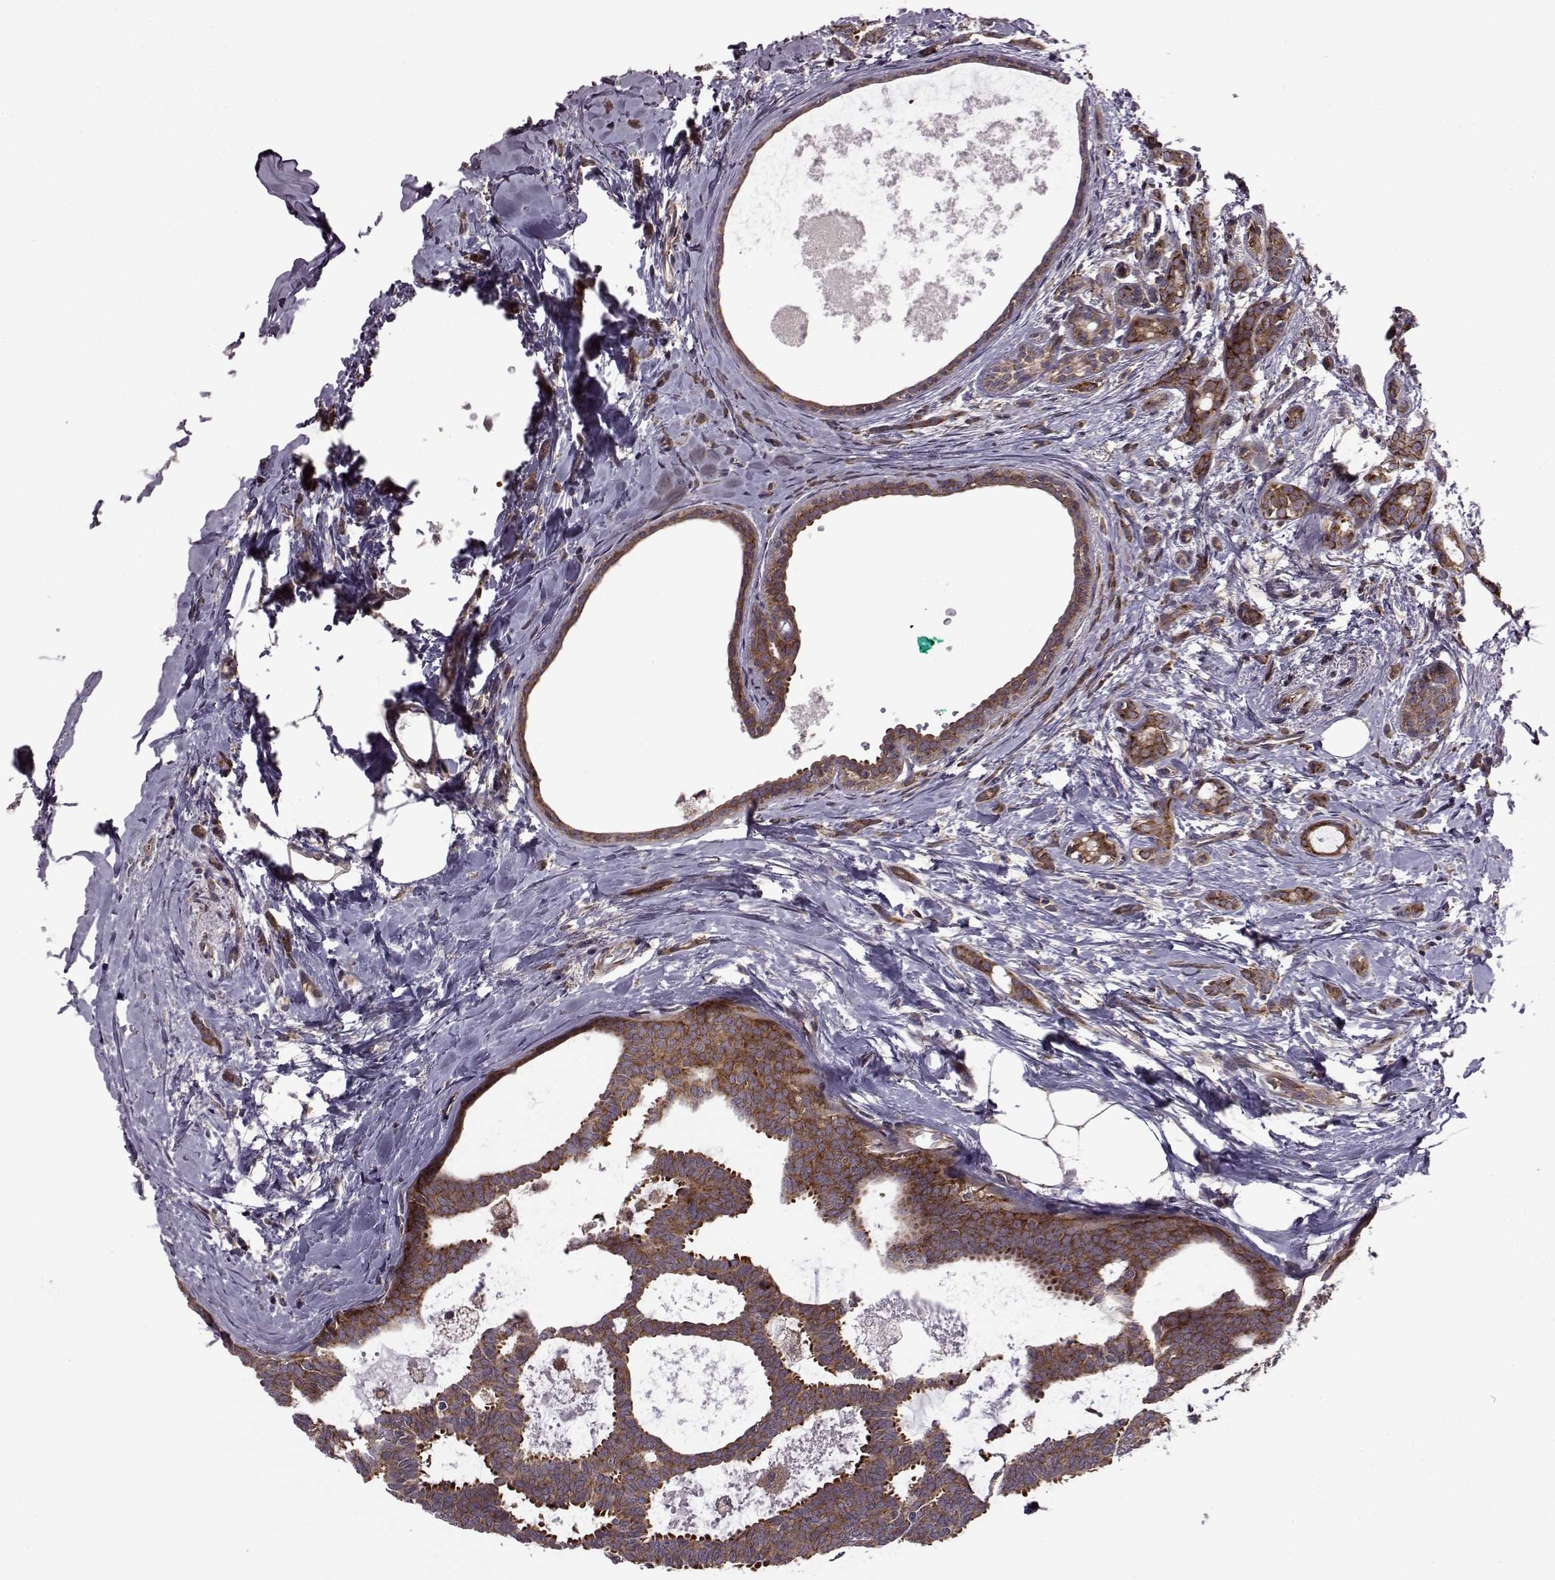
{"staining": {"intensity": "strong", "quantity": ">75%", "location": "cytoplasmic/membranous"}, "tissue": "breast cancer", "cell_type": "Tumor cells", "image_type": "cancer", "snomed": [{"axis": "morphology", "description": "Intraductal carcinoma, in situ"}, {"axis": "morphology", "description": "Duct carcinoma"}, {"axis": "morphology", "description": "Lobular carcinoma, in situ"}, {"axis": "topography", "description": "Breast"}], "caption": "Approximately >75% of tumor cells in human infiltrating ductal carcinoma (breast) display strong cytoplasmic/membranous protein expression as visualized by brown immunohistochemical staining.", "gene": "URI1", "patient": {"sex": "female", "age": 44}}